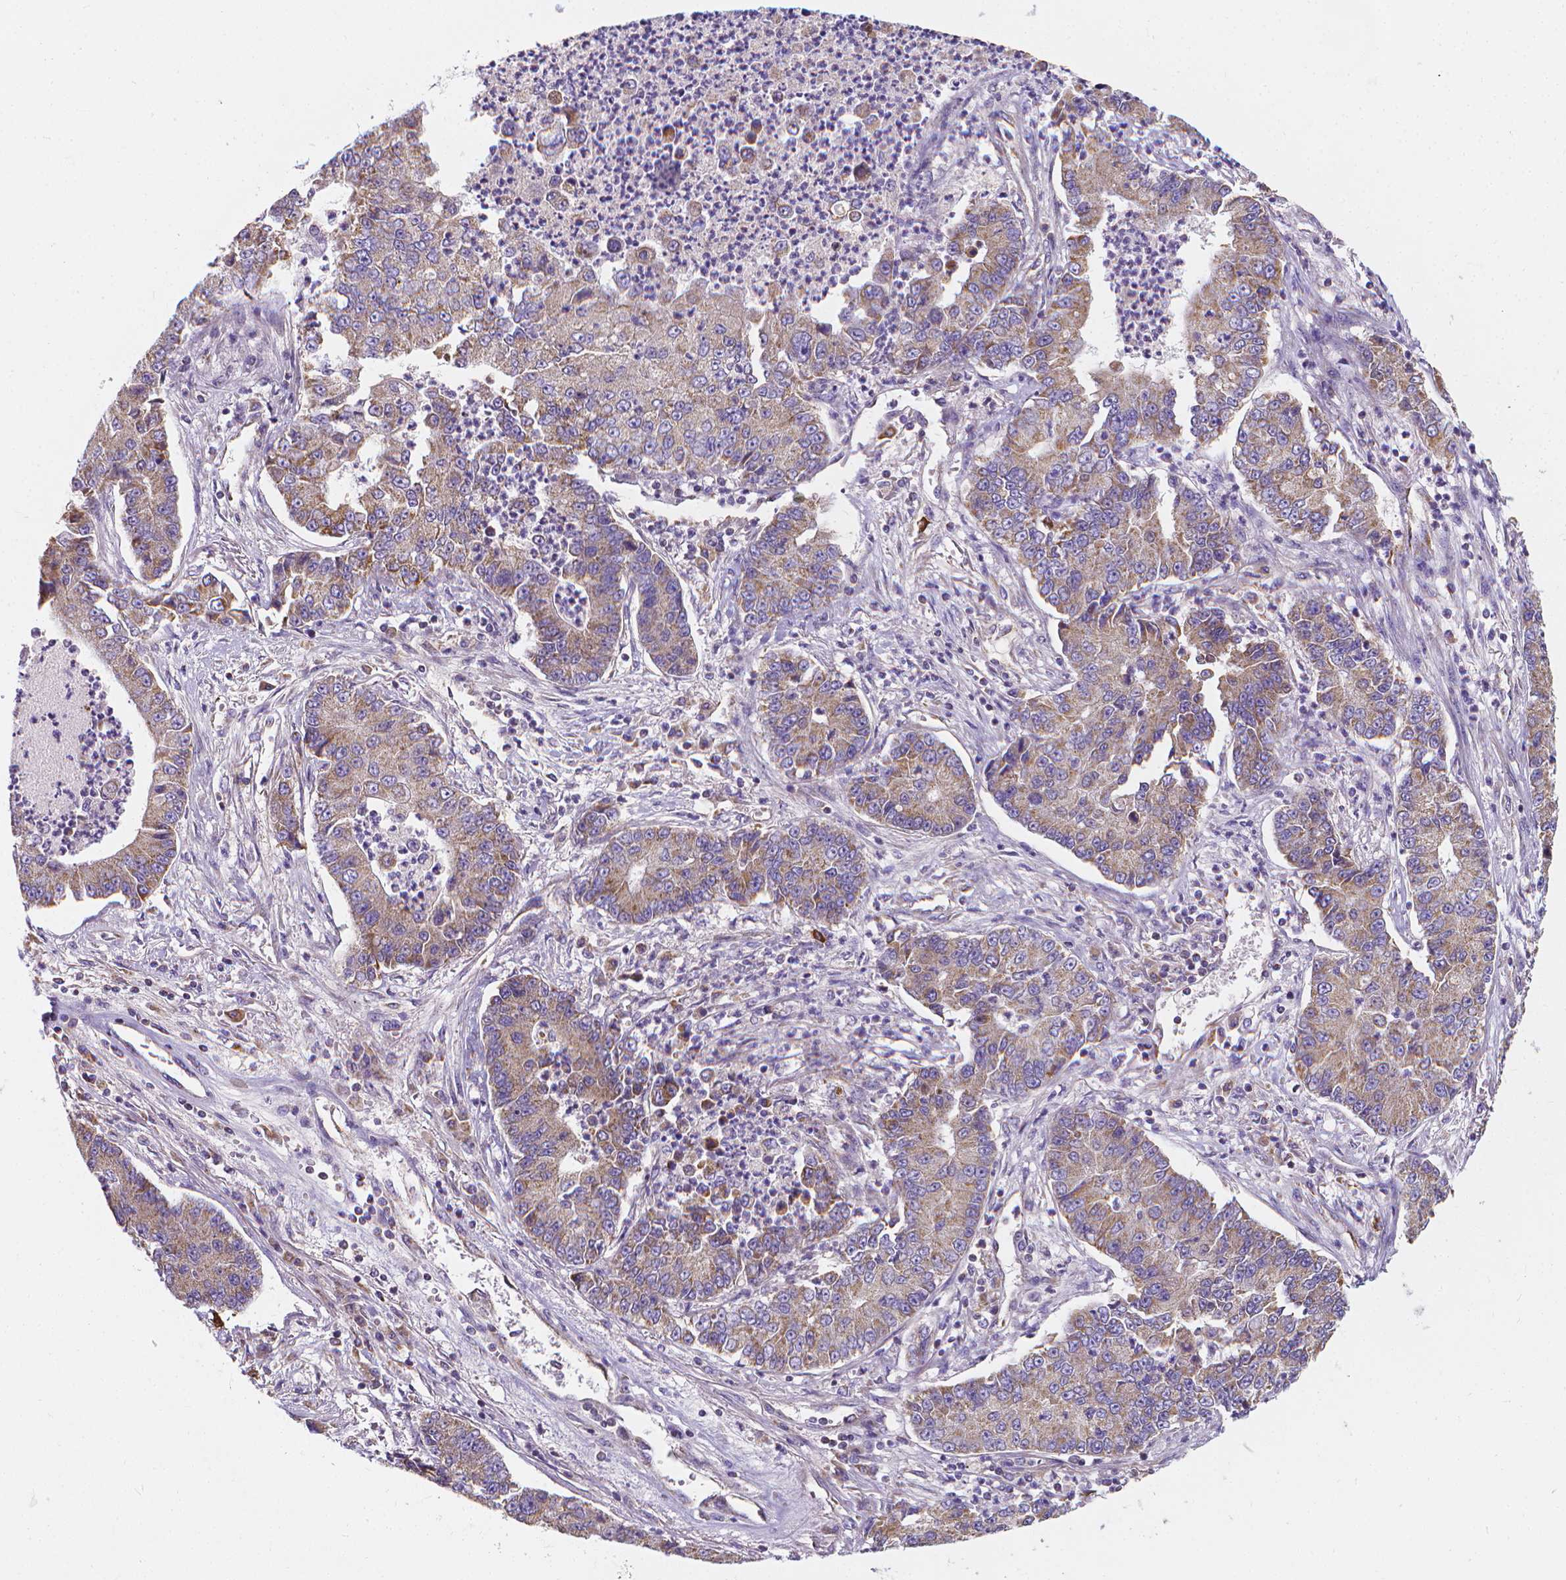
{"staining": {"intensity": "weak", "quantity": ">75%", "location": "cytoplasmic/membranous"}, "tissue": "lung cancer", "cell_type": "Tumor cells", "image_type": "cancer", "snomed": [{"axis": "morphology", "description": "Adenocarcinoma, NOS"}, {"axis": "topography", "description": "Lung"}], "caption": "About >75% of tumor cells in human lung adenocarcinoma display weak cytoplasmic/membranous protein positivity as visualized by brown immunohistochemical staining.", "gene": "SNCAIP", "patient": {"sex": "female", "age": 57}}